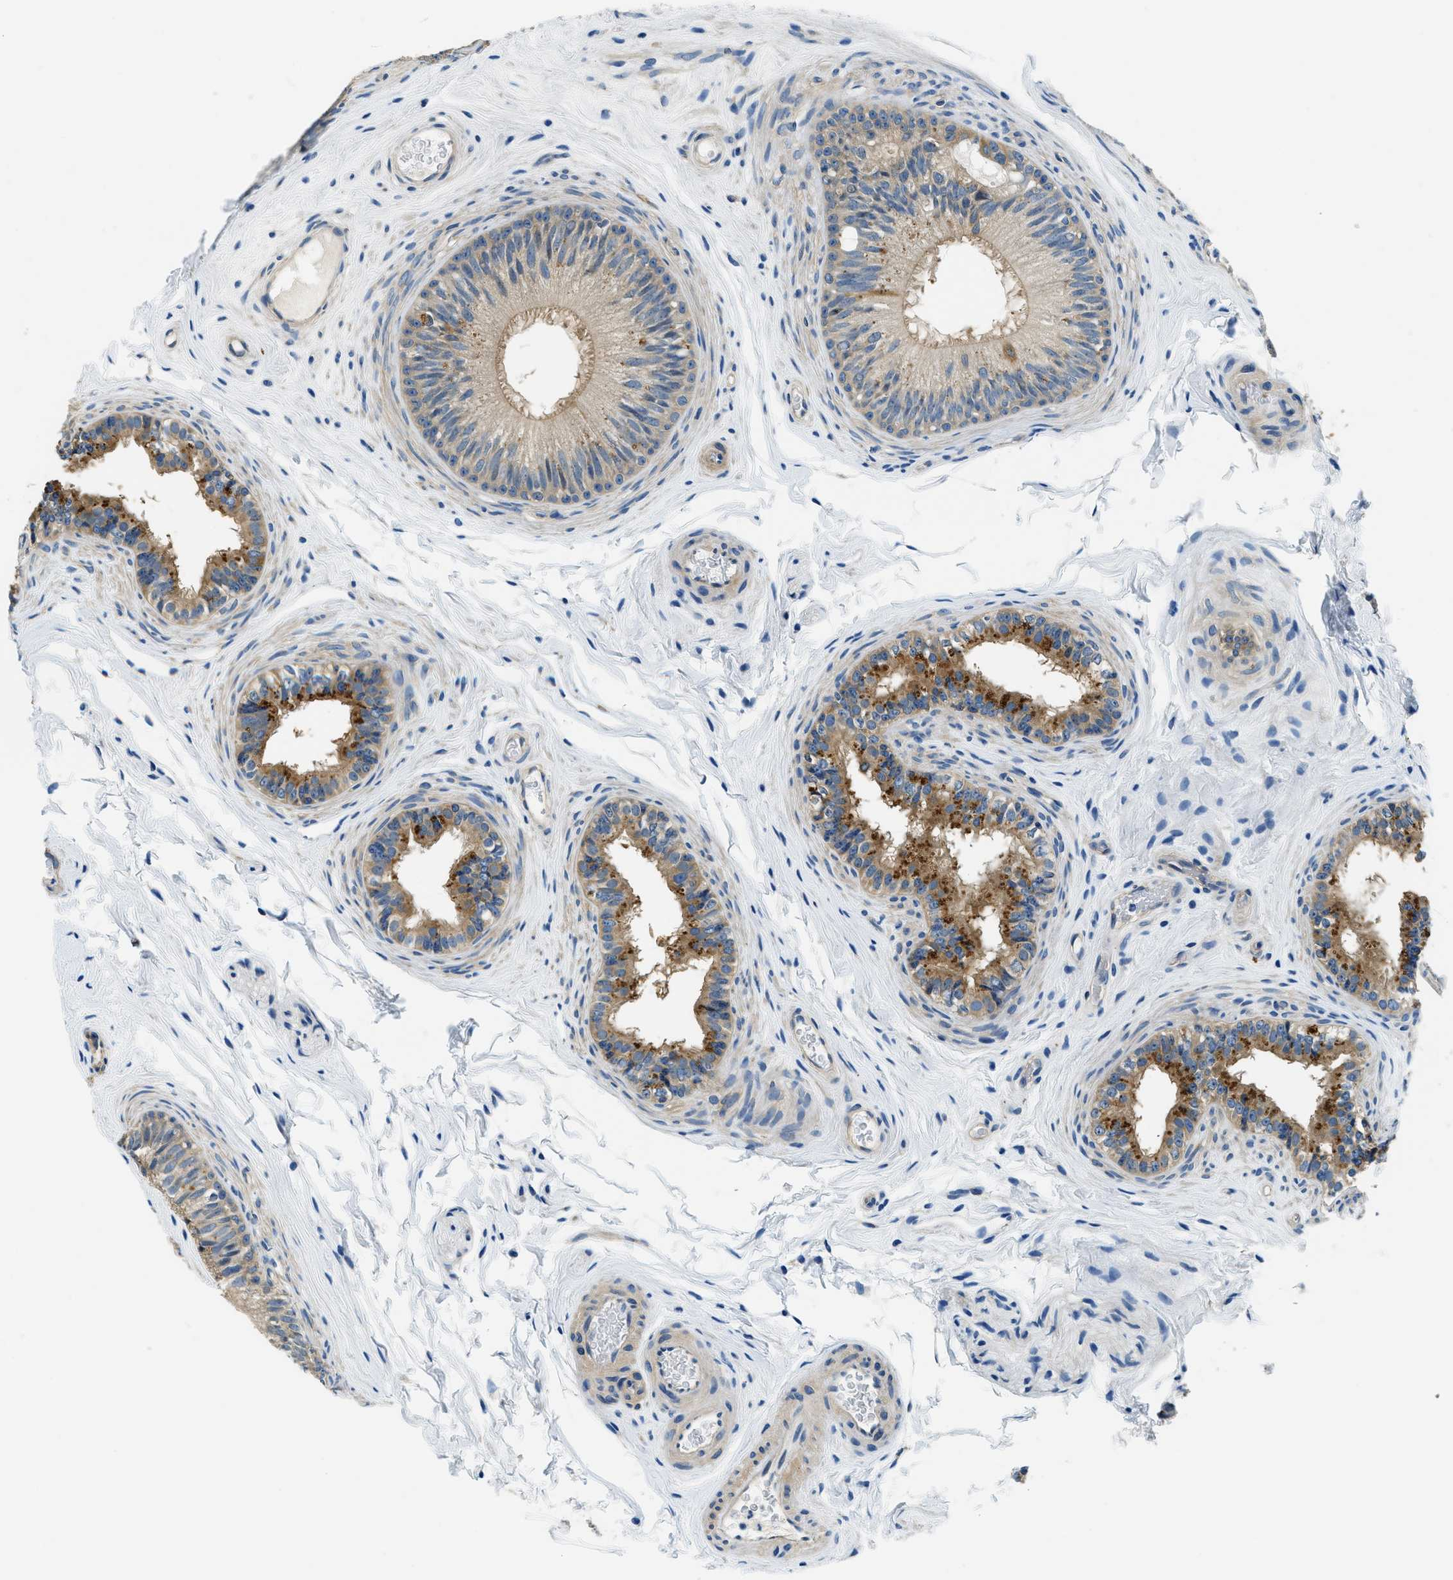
{"staining": {"intensity": "moderate", "quantity": ">75%", "location": "cytoplasmic/membranous"}, "tissue": "epididymis", "cell_type": "Glandular cells", "image_type": "normal", "snomed": [{"axis": "morphology", "description": "Normal tissue, NOS"}, {"axis": "topography", "description": "Testis"}, {"axis": "topography", "description": "Epididymis"}], "caption": "Immunohistochemistry of normal epididymis displays medium levels of moderate cytoplasmic/membranous staining in about >75% of glandular cells. (brown staining indicates protein expression, while blue staining denotes nuclei).", "gene": "TWF1", "patient": {"sex": "male", "age": 36}}